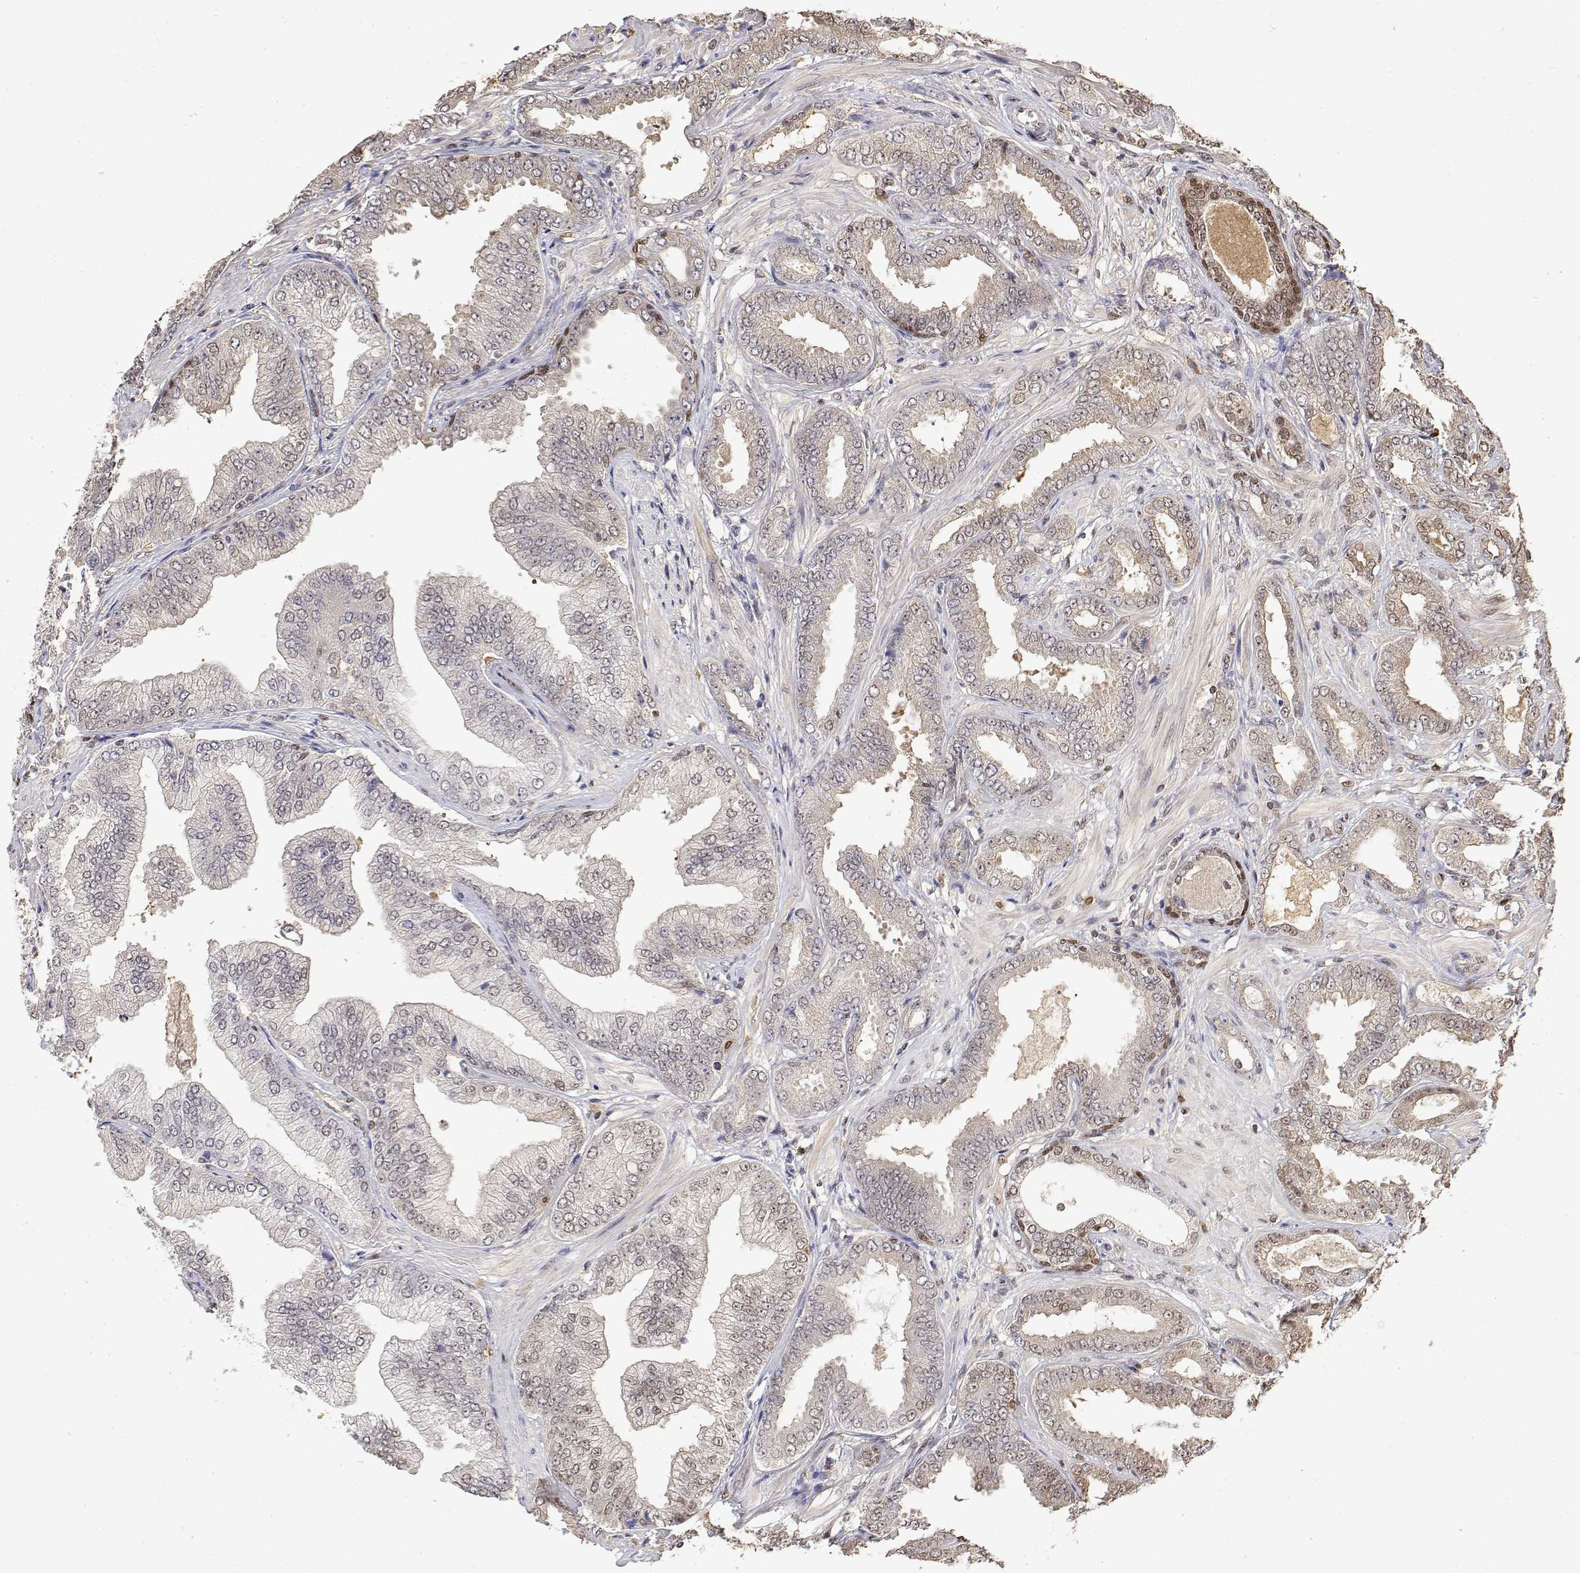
{"staining": {"intensity": "negative", "quantity": "none", "location": "none"}, "tissue": "prostate cancer", "cell_type": "Tumor cells", "image_type": "cancer", "snomed": [{"axis": "morphology", "description": "Adenocarcinoma, Low grade"}, {"axis": "topography", "description": "Prostate"}], "caption": "Tumor cells show no significant protein positivity in low-grade adenocarcinoma (prostate). Nuclei are stained in blue.", "gene": "TPI1", "patient": {"sex": "male", "age": 55}}